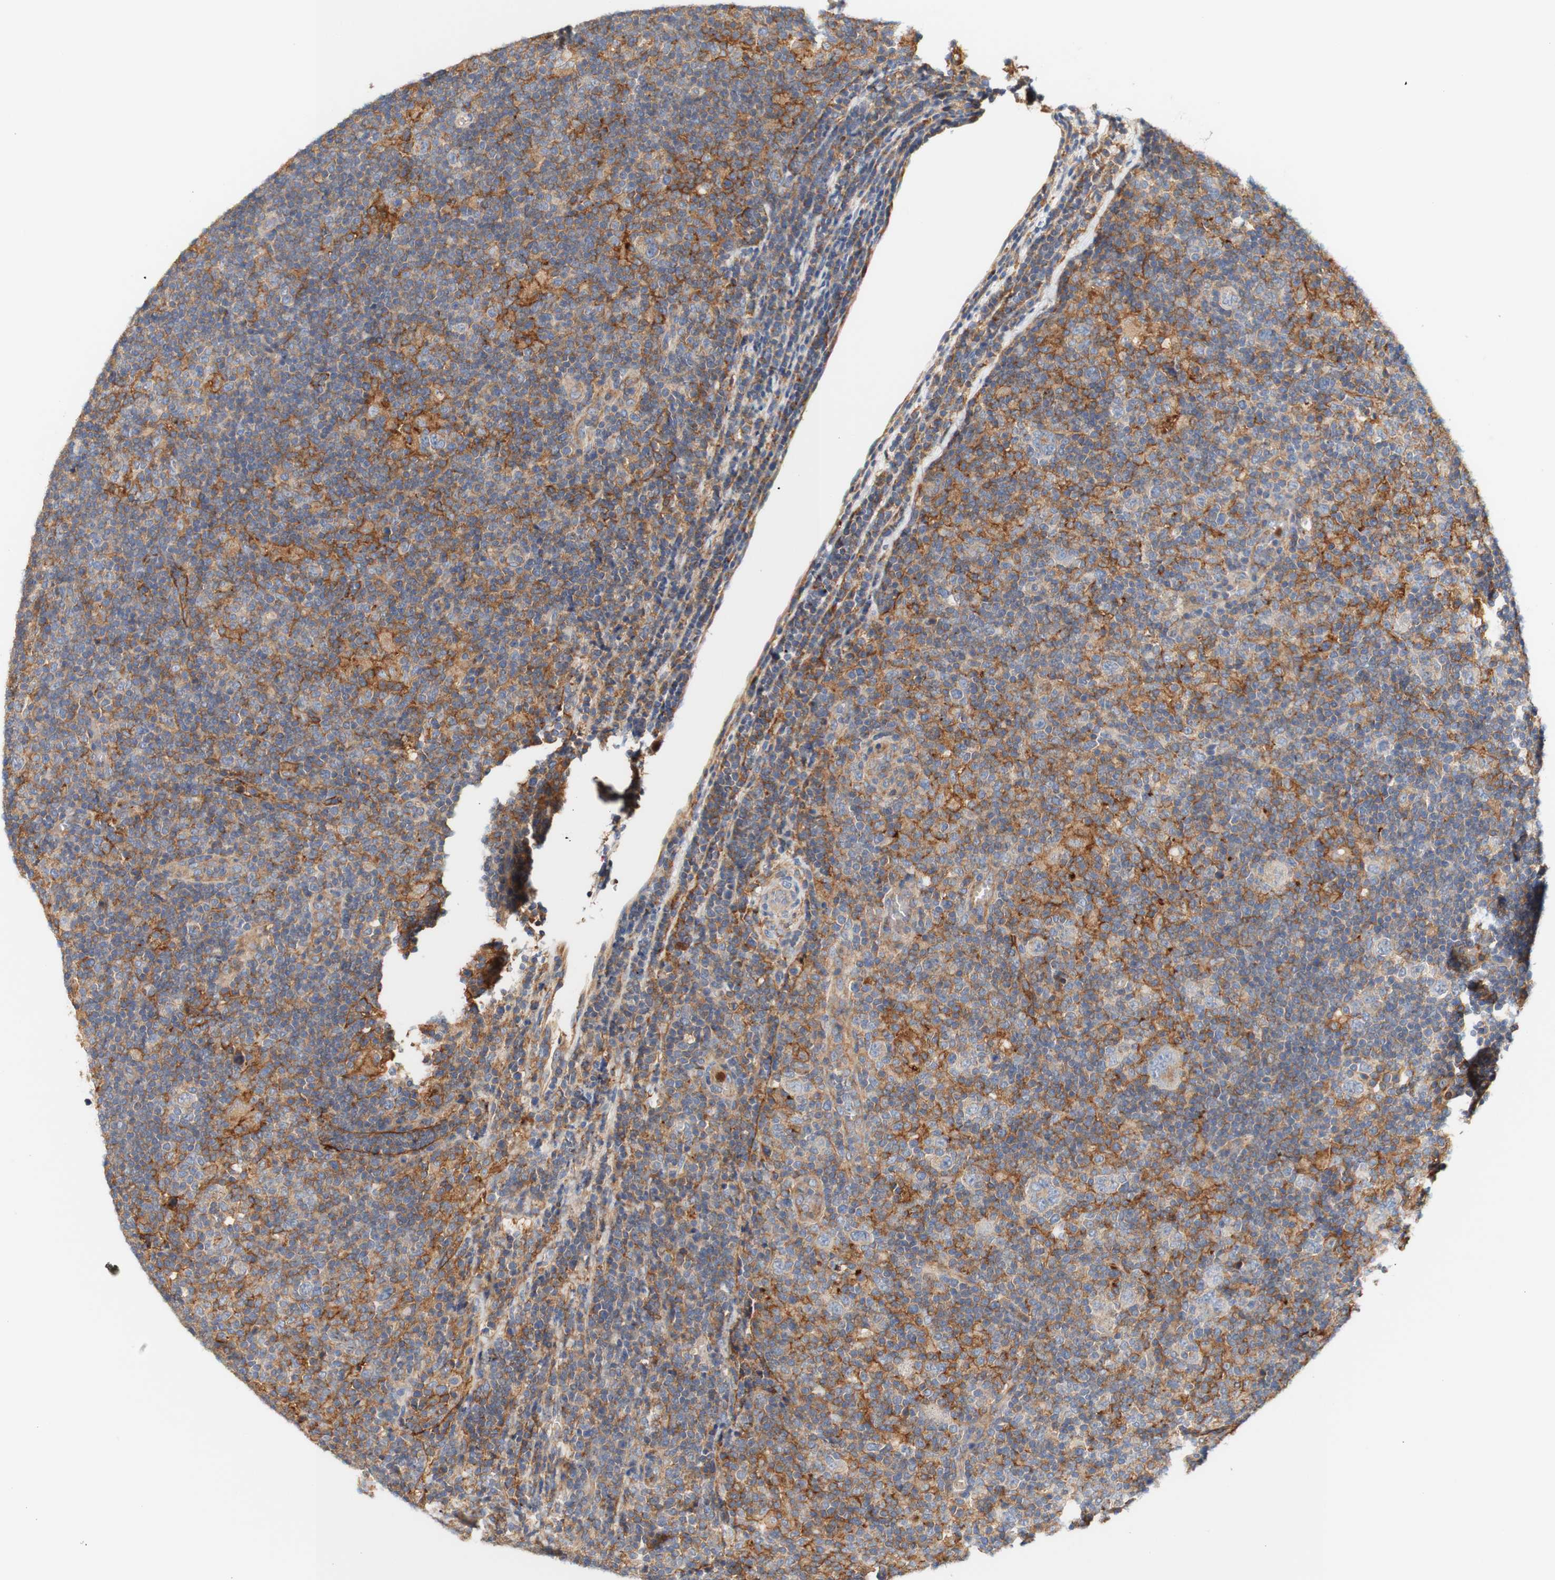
{"staining": {"intensity": "weak", "quantity": "25%-75%", "location": "cytoplasmic/membranous"}, "tissue": "lymphoma", "cell_type": "Tumor cells", "image_type": "cancer", "snomed": [{"axis": "morphology", "description": "Hodgkin's disease, NOS"}, {"axis": "topography", "description": "Lymph node"}], "caption": "Weak cytoplasmic/membranous expression is identified in approximately 25%-75% of tumor cells in lymphoma.", "gene": "PCDH7", "patient": {"sex": "female", "age": 57}}